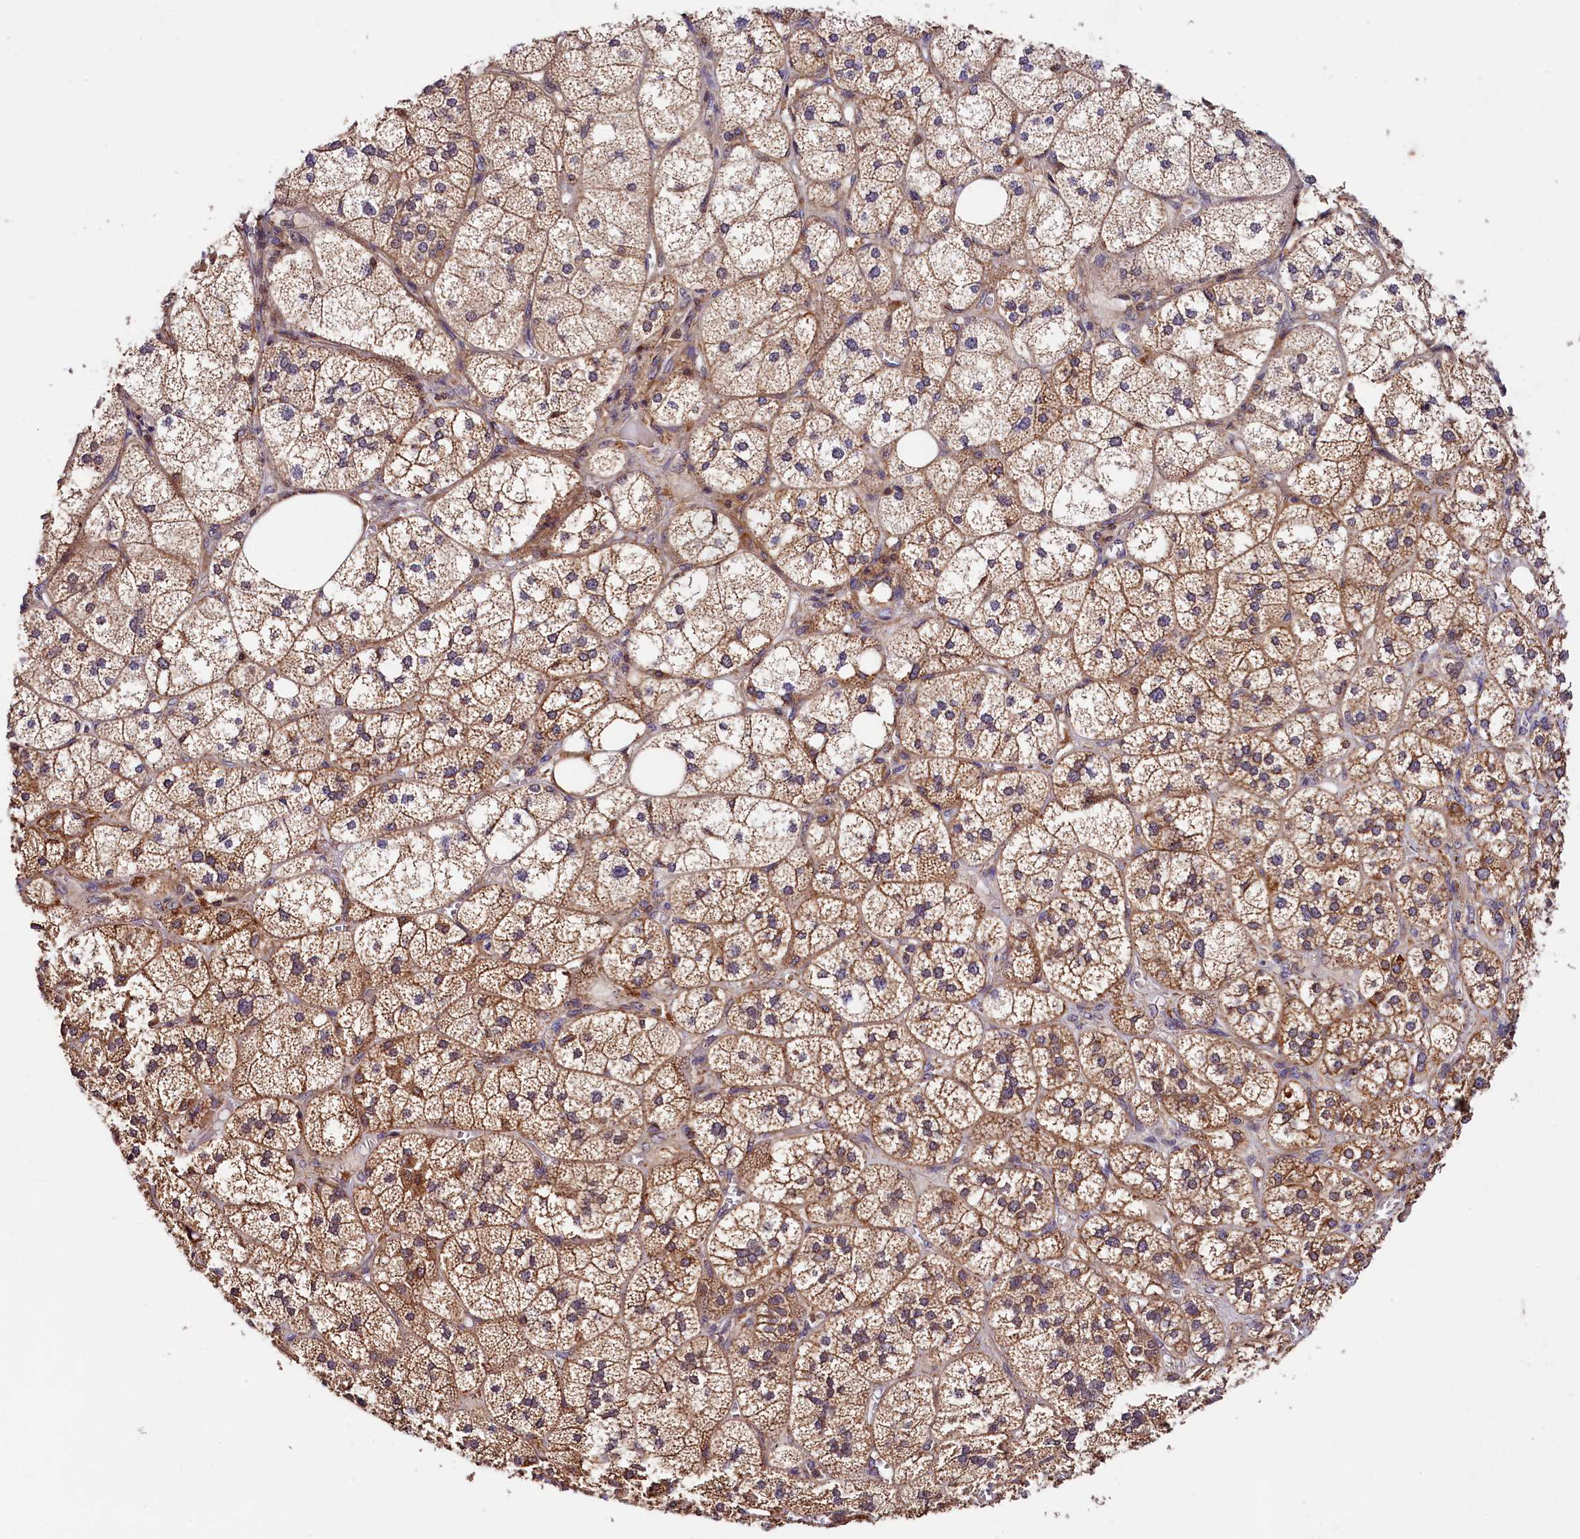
{"staining": {"intensity": "moderate", "quantity": ">75%", "location": "cytoplasmic/membranous"}, "tissue": "adrenal gland", "cell_type": "Glandular cells", "image_type": "normal", "snomed": [{"axis": "morphology", "description": "Normal tissue, NOS"}, {"axis": "topography", "description": "Adrenal gland"}], "caption": "Immunohistochemical staining of benign human adrenal gland exhibits moderate cytoplasmic/membranous protein positivity in approximately >75% of glandular cells.", "gene": "KPTN", "patient": {"sex": "female", "age": 61}}